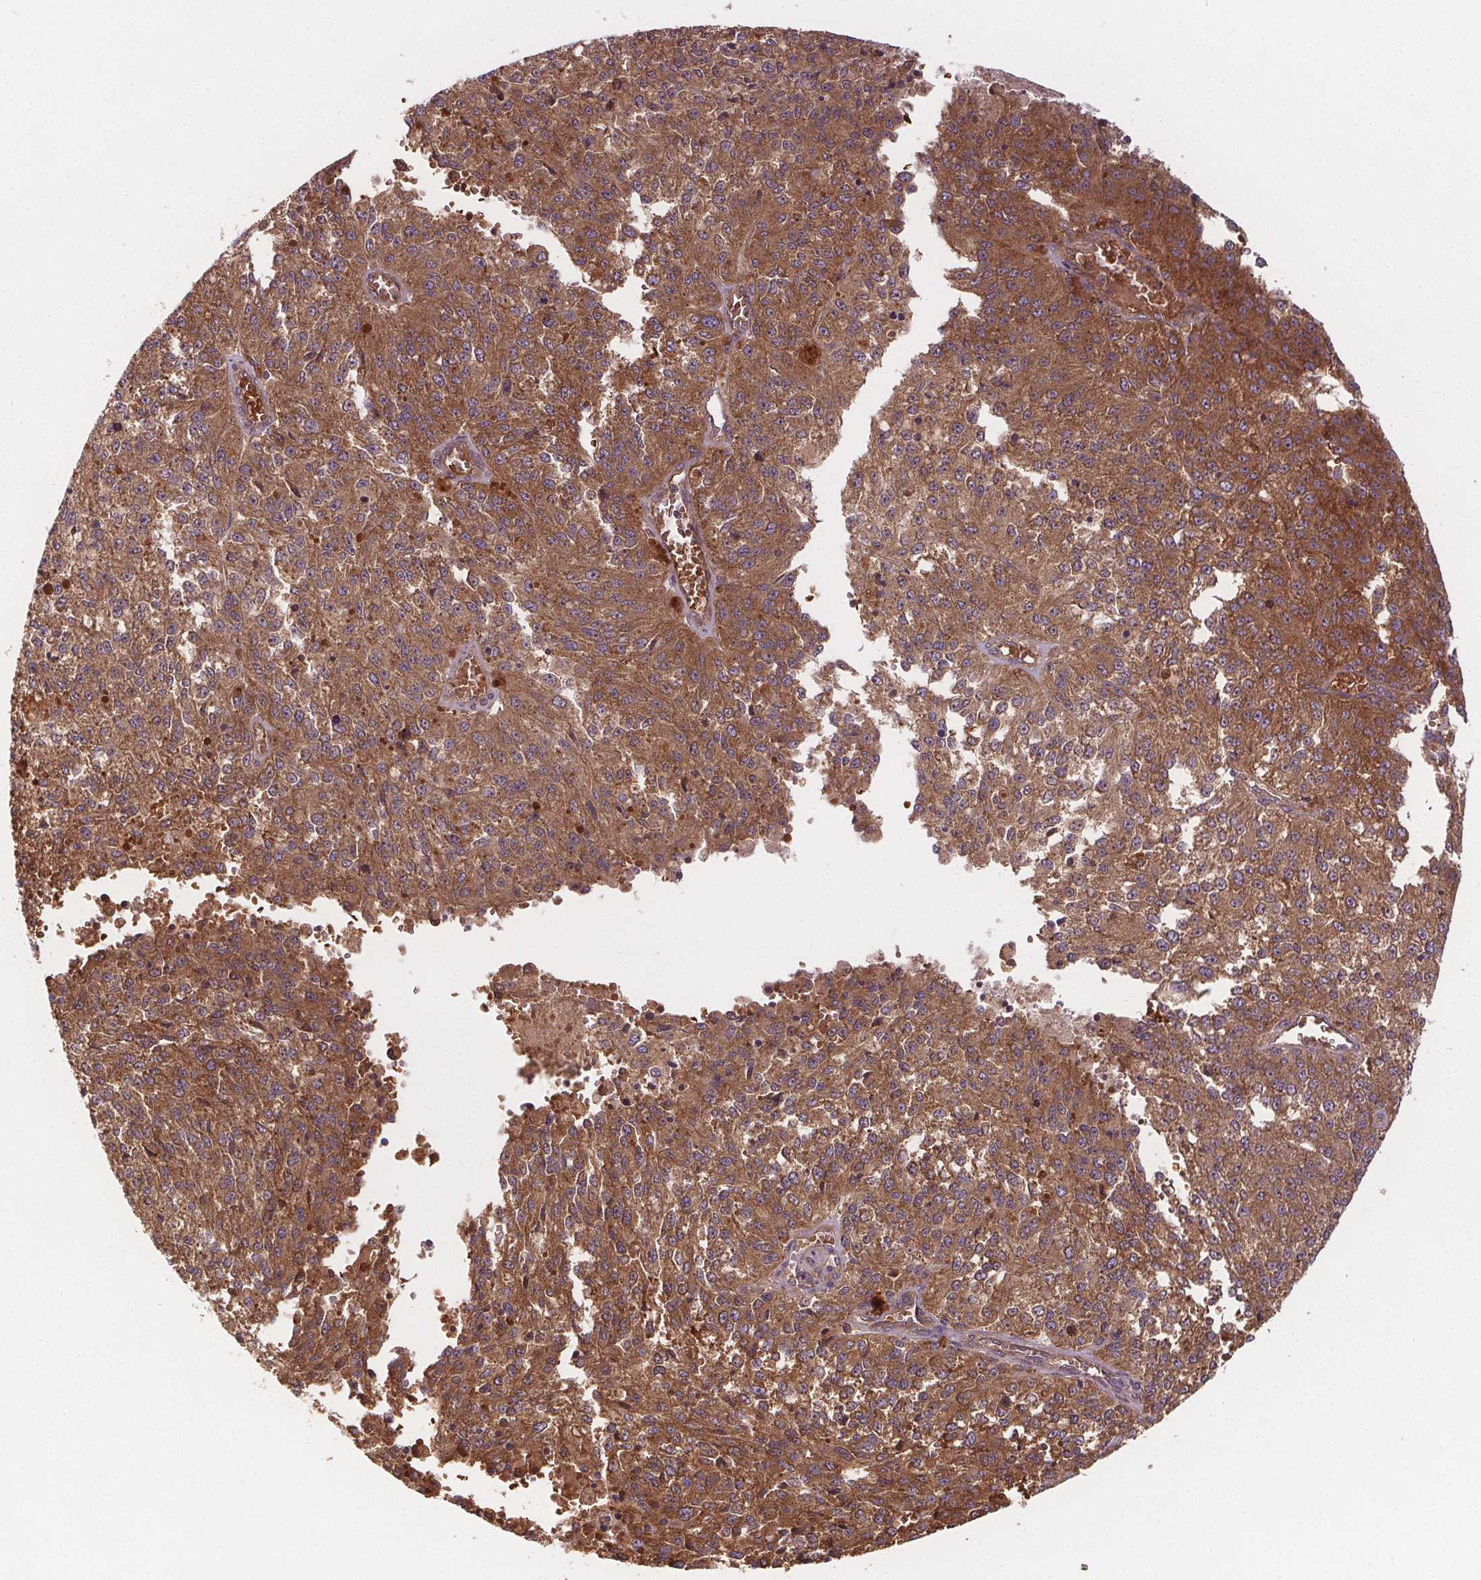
{"staining": {"intensity": "moderate", "quantity": ">75%", "location": "cytoplasmic/membranous"}, "tissue": "melanoma", "cell_type": "Tumor cells", "image_type": "cancer", "snomed": [{"axis": "morphology", "description": "Malignant melanoma, Metastatic site"}, {"axis": "topography", "description": "Lymph node"}], "caption": "Human melanoma stained for a protein (brown) displays moderate cytoplasmic/membranous positive positivity in approximately >75% of tumor cells.", "gene": "EIF3D", "patient": {"sex": "female", "age": 64}}